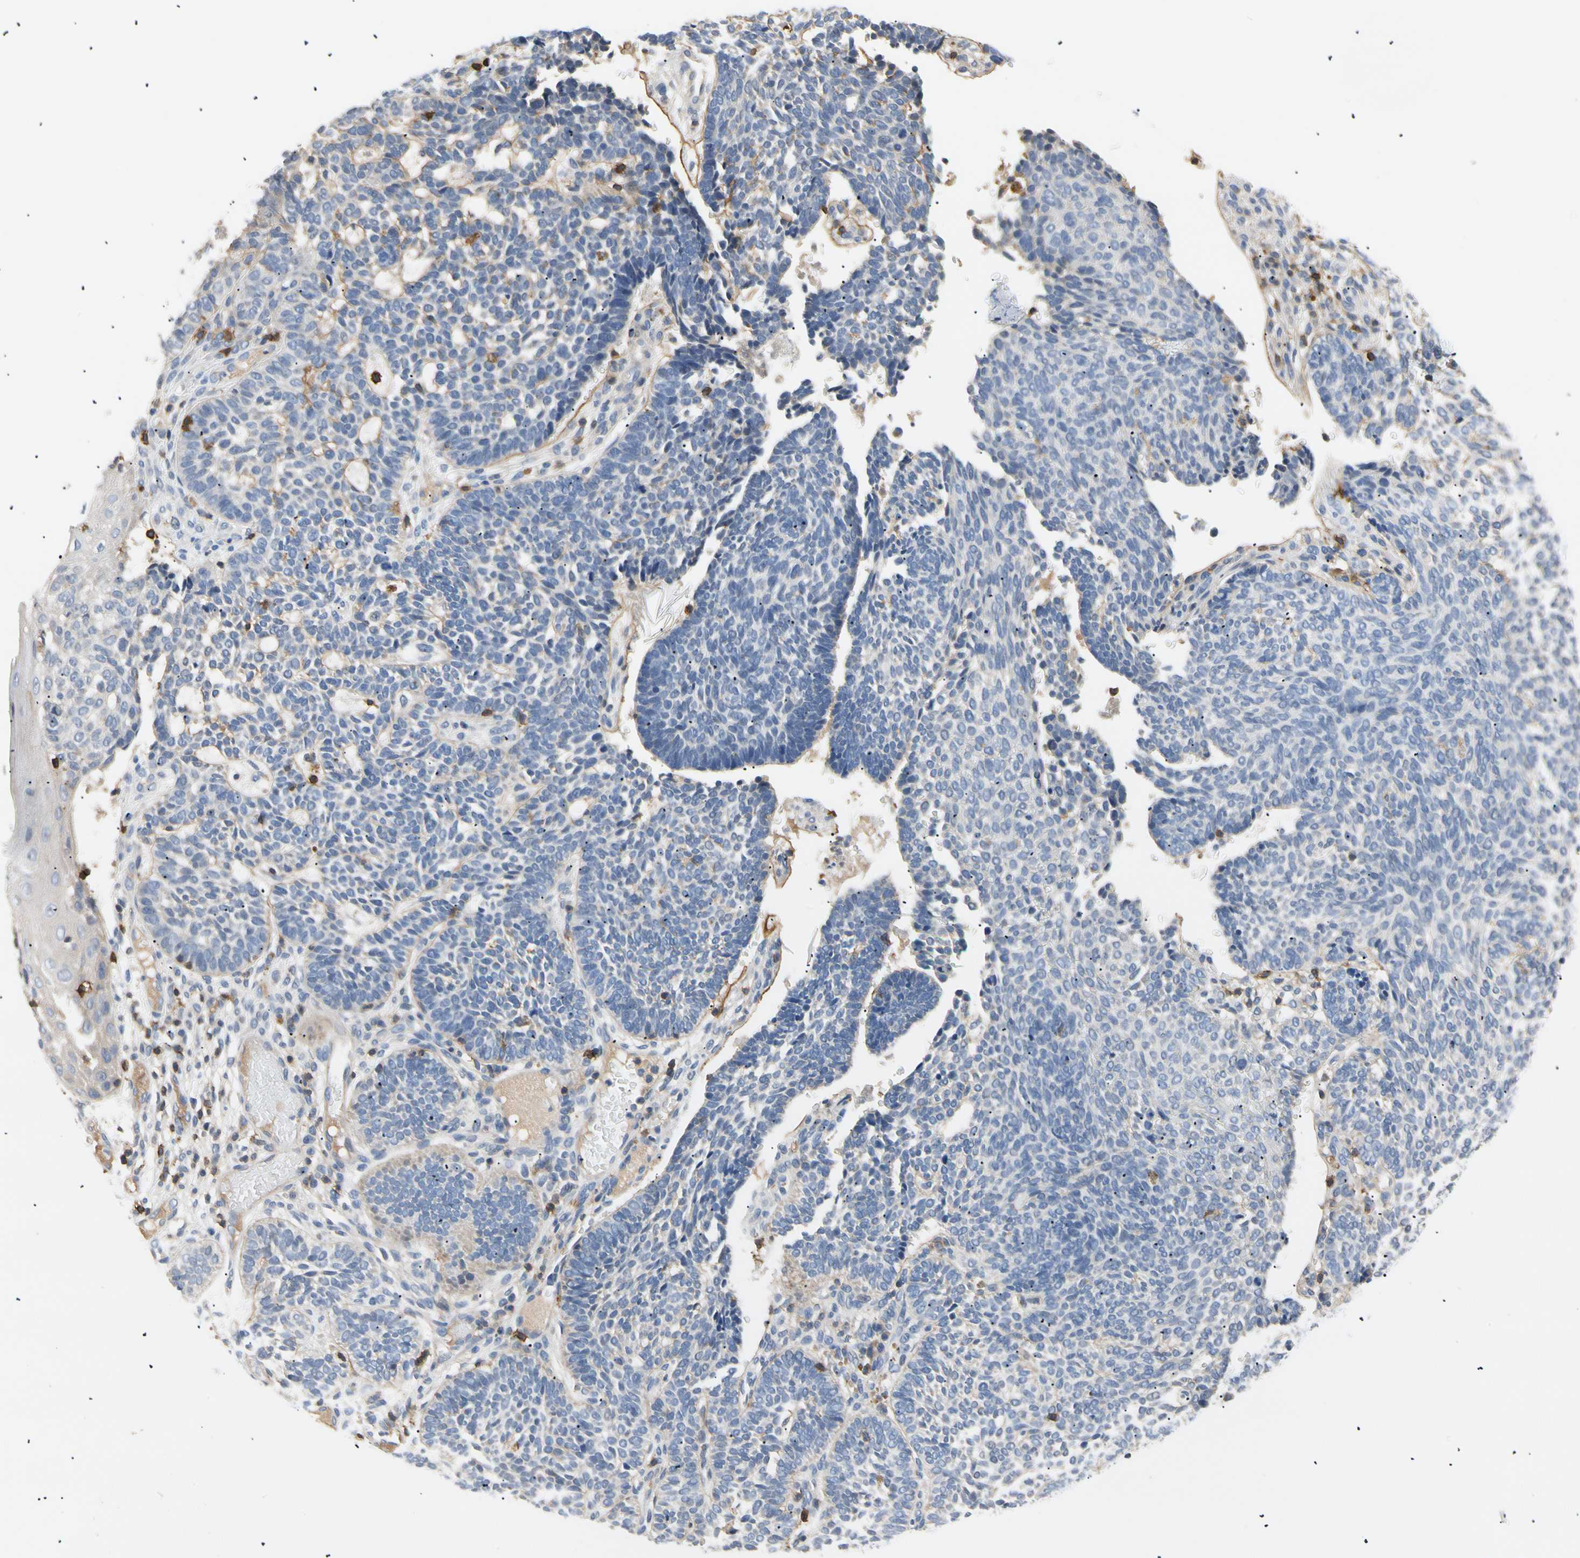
{"staining": {"intensity": "negative", "quantity": "none", "location": "none"}, "tissue": "skin cancer", "cell_type": "Tumor cells", "image_type": "cancer", "snomed": [{"axis": "morphology", "description": "Normal tissue, NOS"}, {"axis": "morphology", "description": "Basal cell carcinoma"}, {"axis": "topography", "description": "Skin"}], "caption": "Immunohistochemistry (IHC) image of neoplastic tissue: skin cancer stained with DAB (3,3'-diaminobenzidine) demonstrates no significant protein staining in tumor cells.", "gene": "TNFRSF18", "patient": {"sex": "male", "age": 87}}